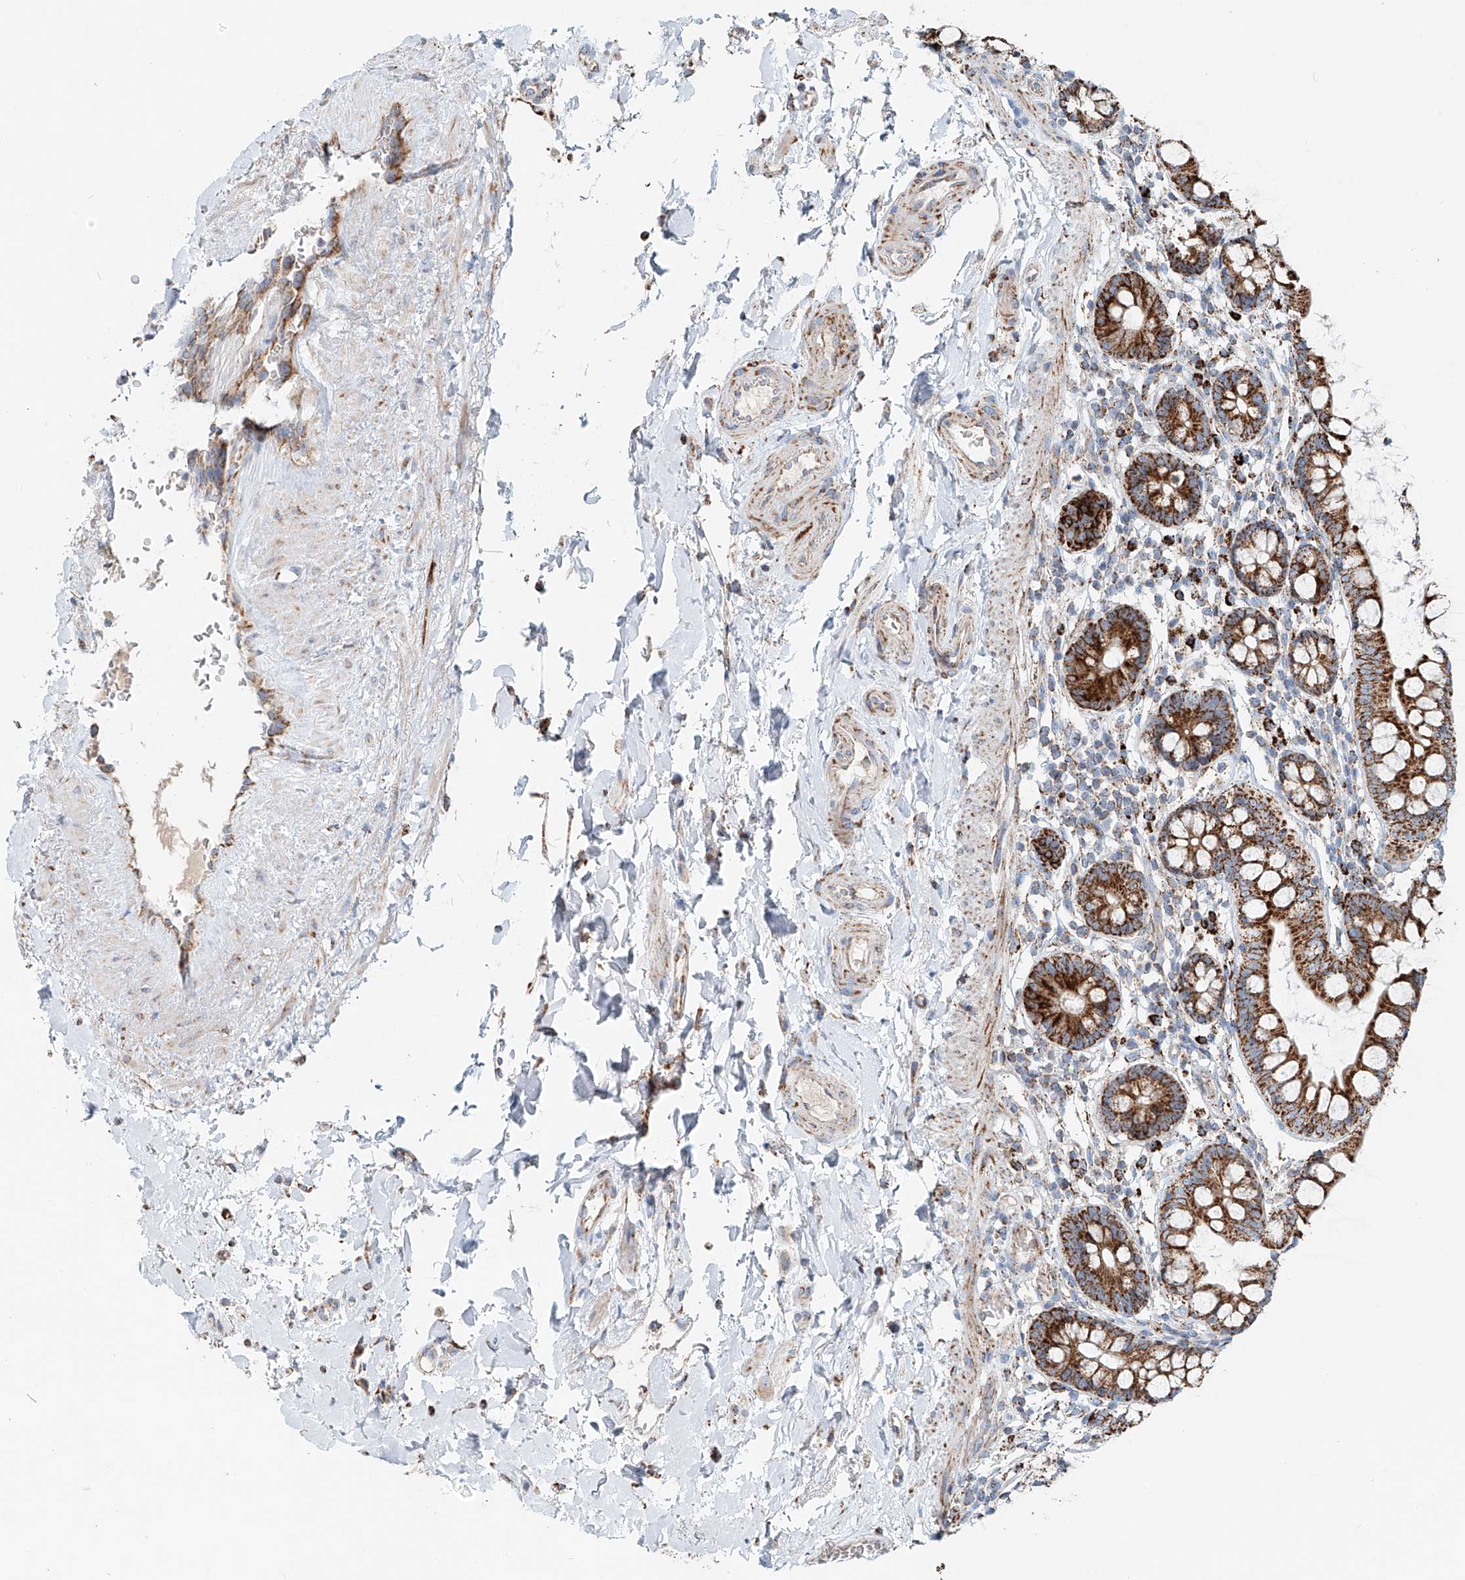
{"staining": {"intensity": "strong", "quantity": ">75%", "location": "cytoplasmic/membranous"}, "tissue": "small intestine", "cell_type": "Glandular cells", "image_type": "normal", "snomed": [{"axis": "morphology", "description": "Normal tissue, NOS"}, {"axis": "topography", "description": "Small intestine"}], "caption": "Protein analysis of normal small intestine reveals strong cytoplasmic/membranous staining in approximately >75% of glandular cells.", "gene": "CARD10", "patient": {"sex": "female", "age": 84}}